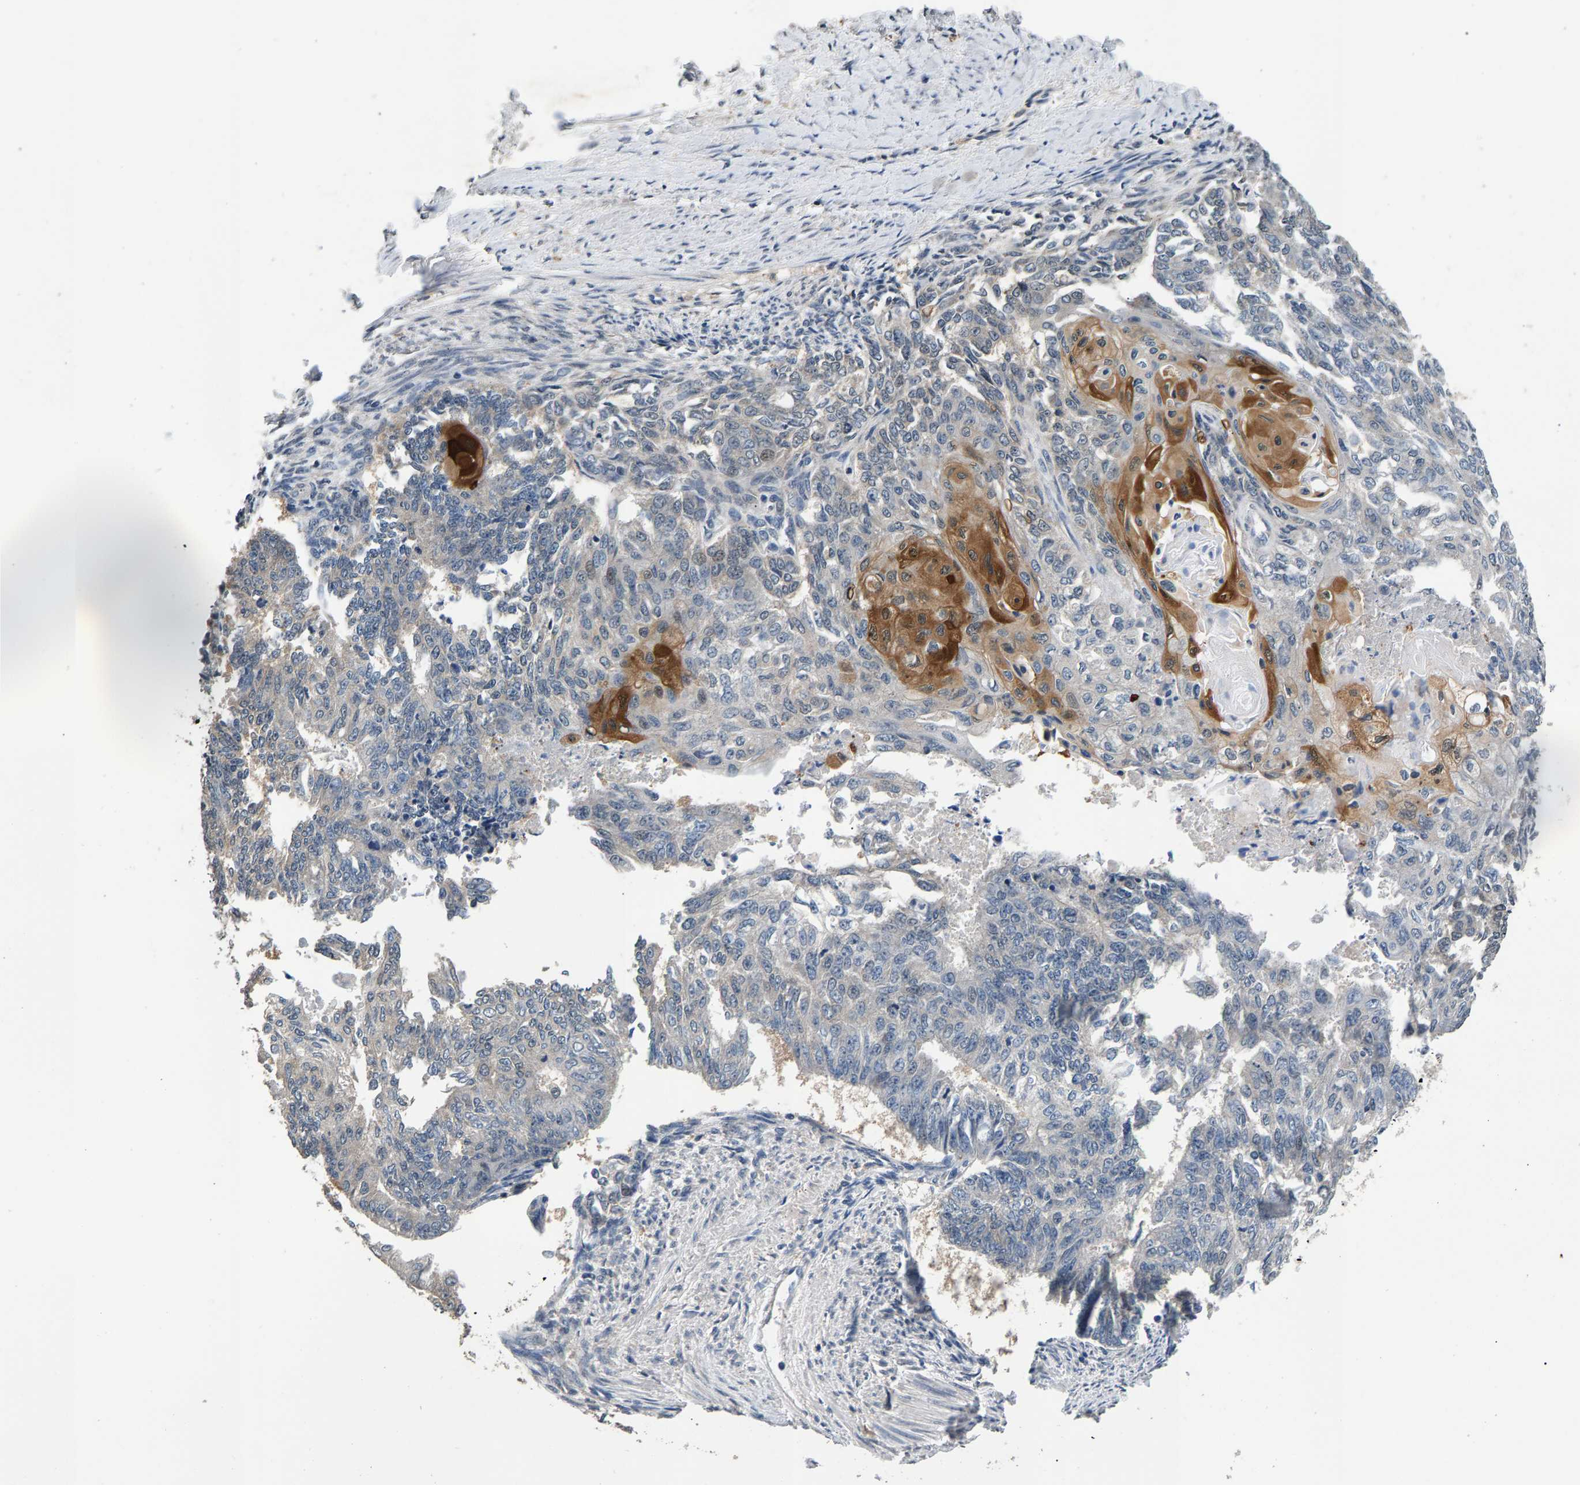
{"staining": {"intensity": "moderate", "quantity": "<25%", "location": "cytoplasmic/membranous"}, "tissue": "endometrial cancer", "cell_type": "Tumor cells", "image_type": "cancer", "snomed": [{"axis": "morphology", "description": "Adenocarcinoma, NOS"}, {"axis": "topography", "description": "Endometrium"}], "caption": "This micrograph demonstrates IHC staining of human adenocarcinoma (endometrial), with low moderate cytoplasmic/membranous positivity in about <25% of tumor cells.", "gene": "RBM33", "patient": {"sex": "female", "age": 32}}